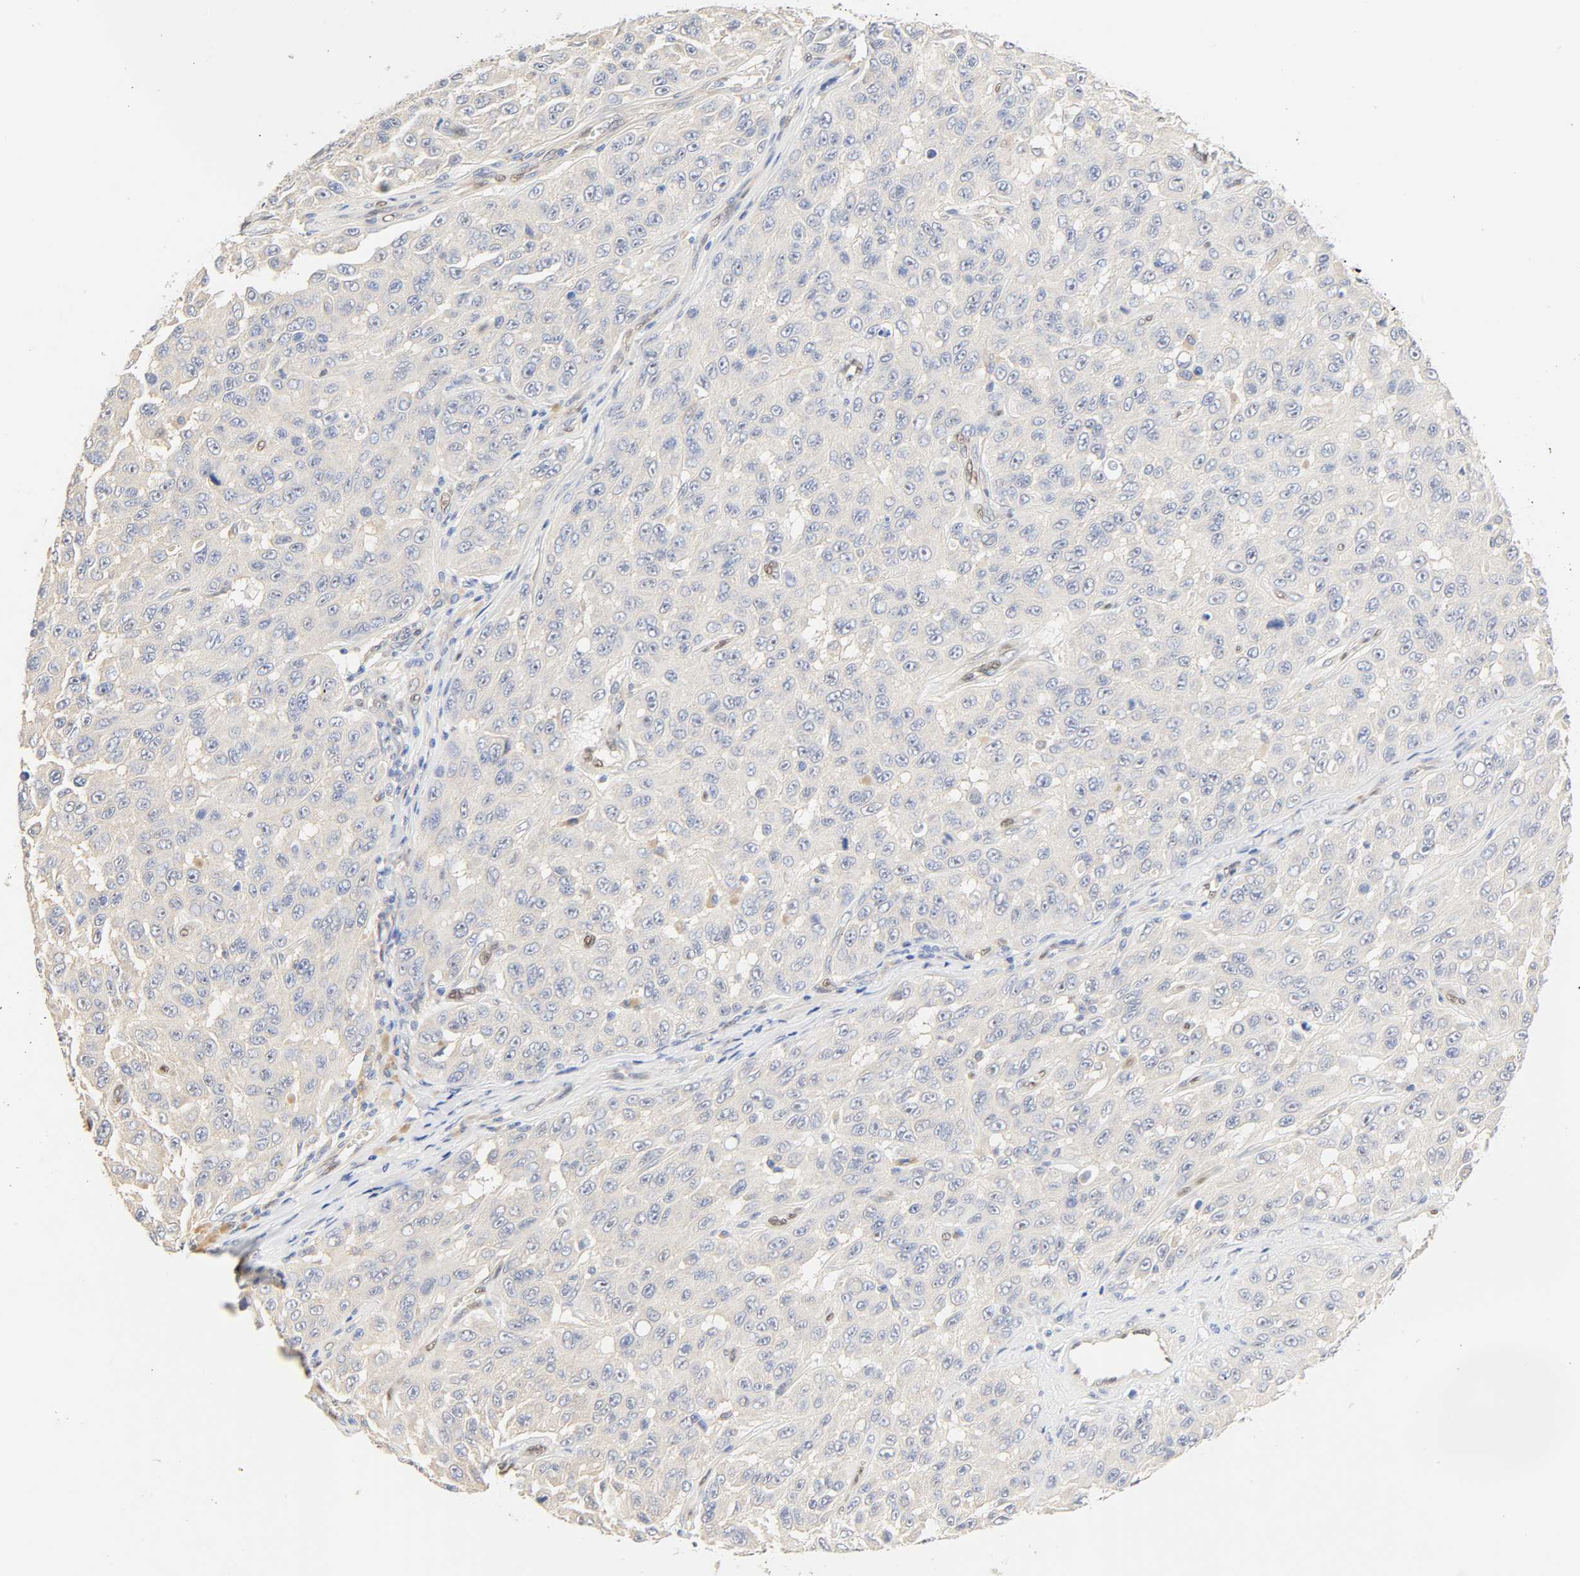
{"staining": {"intensity": "negative", "quantity": "none", "location": "none"}, "tissue": "melanoma", "cell_type": "Tumor cells", "image_type": "cancer", "snomed": [{"axis": "morphology", "description": "Malignant melanoma, NOS"}, {"axis": "topography", "description": "Skin"}], "caption": "The histopathology image exhibits no significant expression in tumor cells of malignant melanoma.", "gene": "BORCS8-MEF2B", "patient": {"sex": "male", "age": 30}}